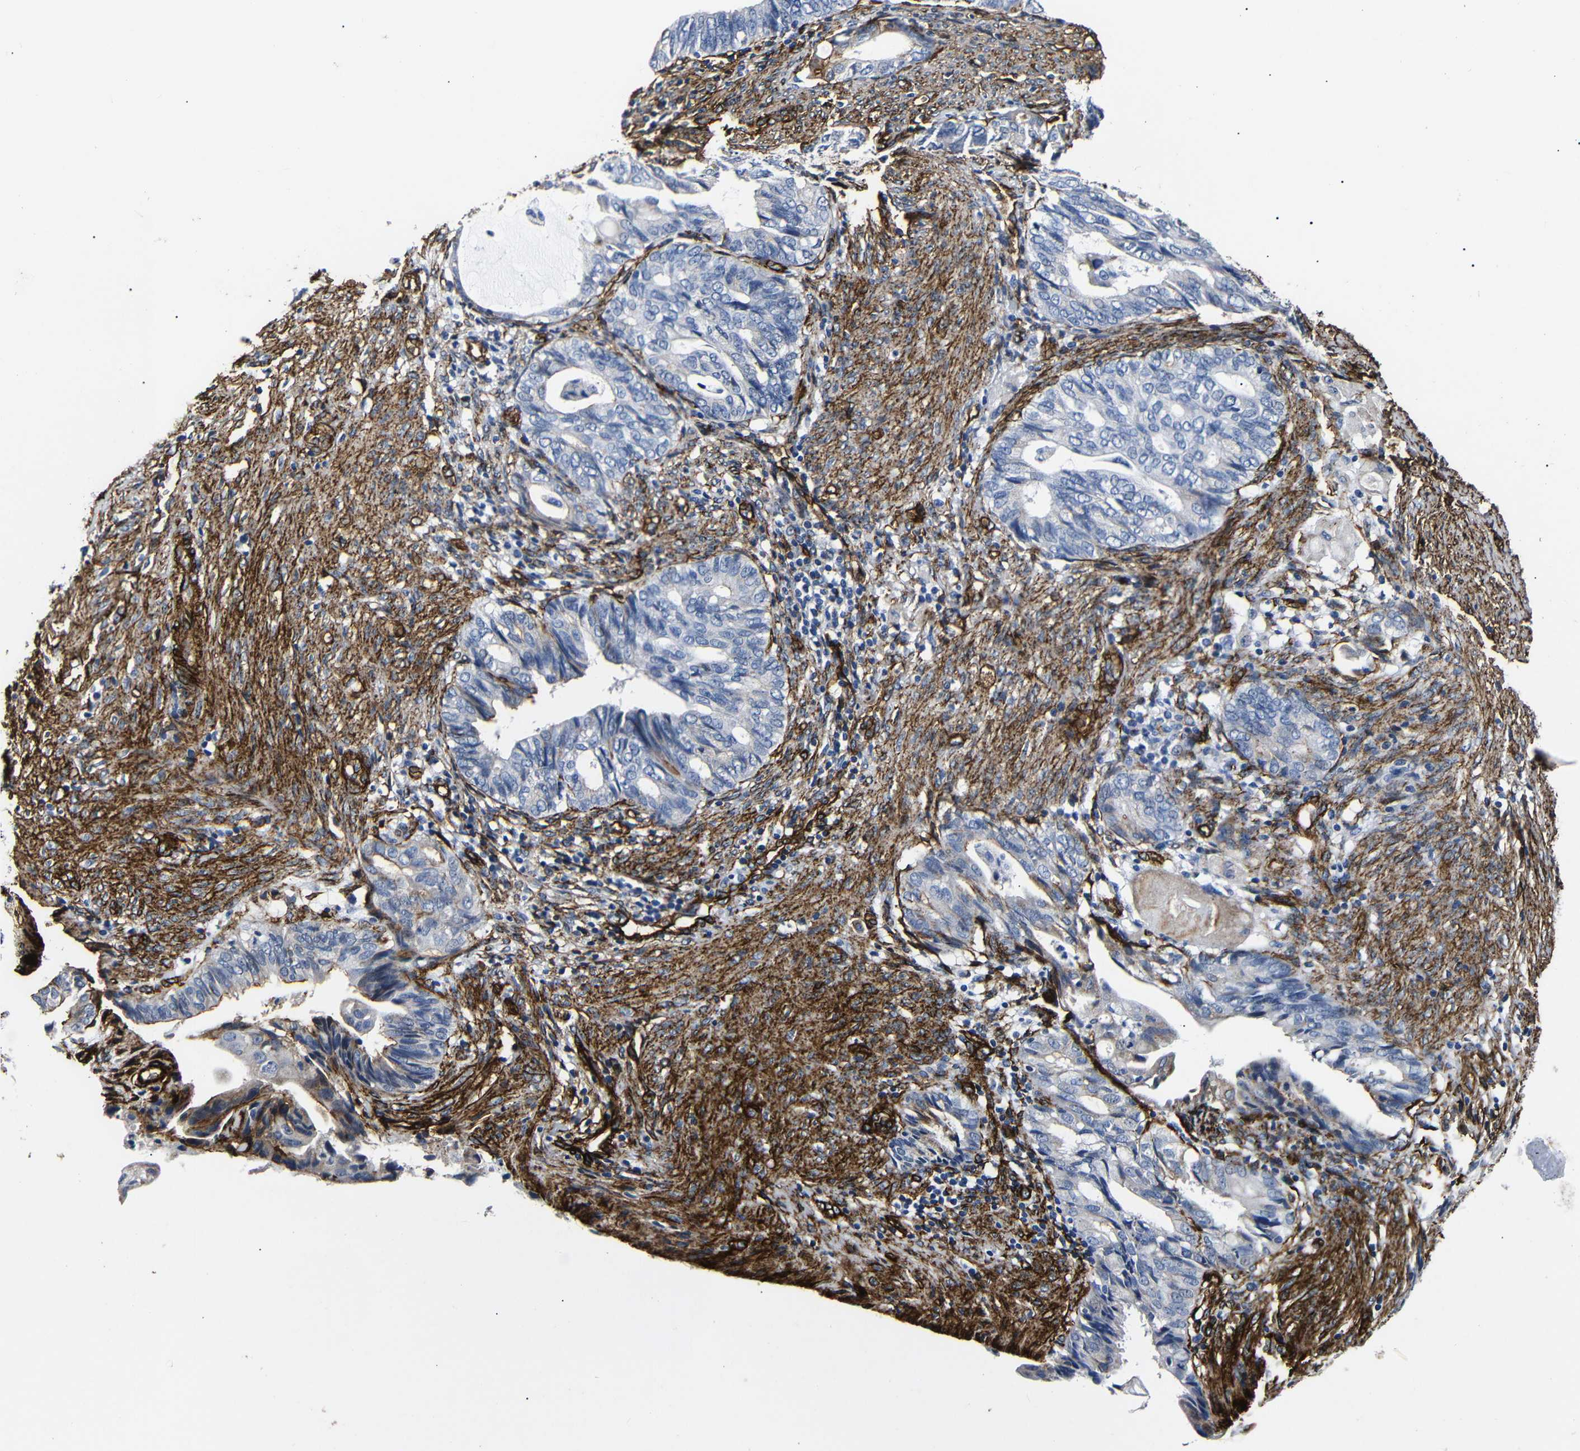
{"staining": {"intensity": "moderate", "quantity": "<25%", "location": "cytoplasmic/membranous"}, "tissue": "endometrial cancer", "cell_type": "Tumor cells", "image_type": "cancer", "snomed": [{"axis": "morphology", "description": "Adenocarcinoma, NOS"}, {"axis": "topography", "description": "Endometrium"}], "caption": "An immunohistochemistry (IHC) micrograph of tumor tissue is shown. Protein staining in brown highlights moderate cytoplasmic/membranous positivity in adenocarcinoma (endometrial) within tumor cells. Immunohistochemistry stains the protein of interest in brown and the nuclei are stained blue.", "gene": "CAV2", "patient": {"sex": "female", "age": 86}}